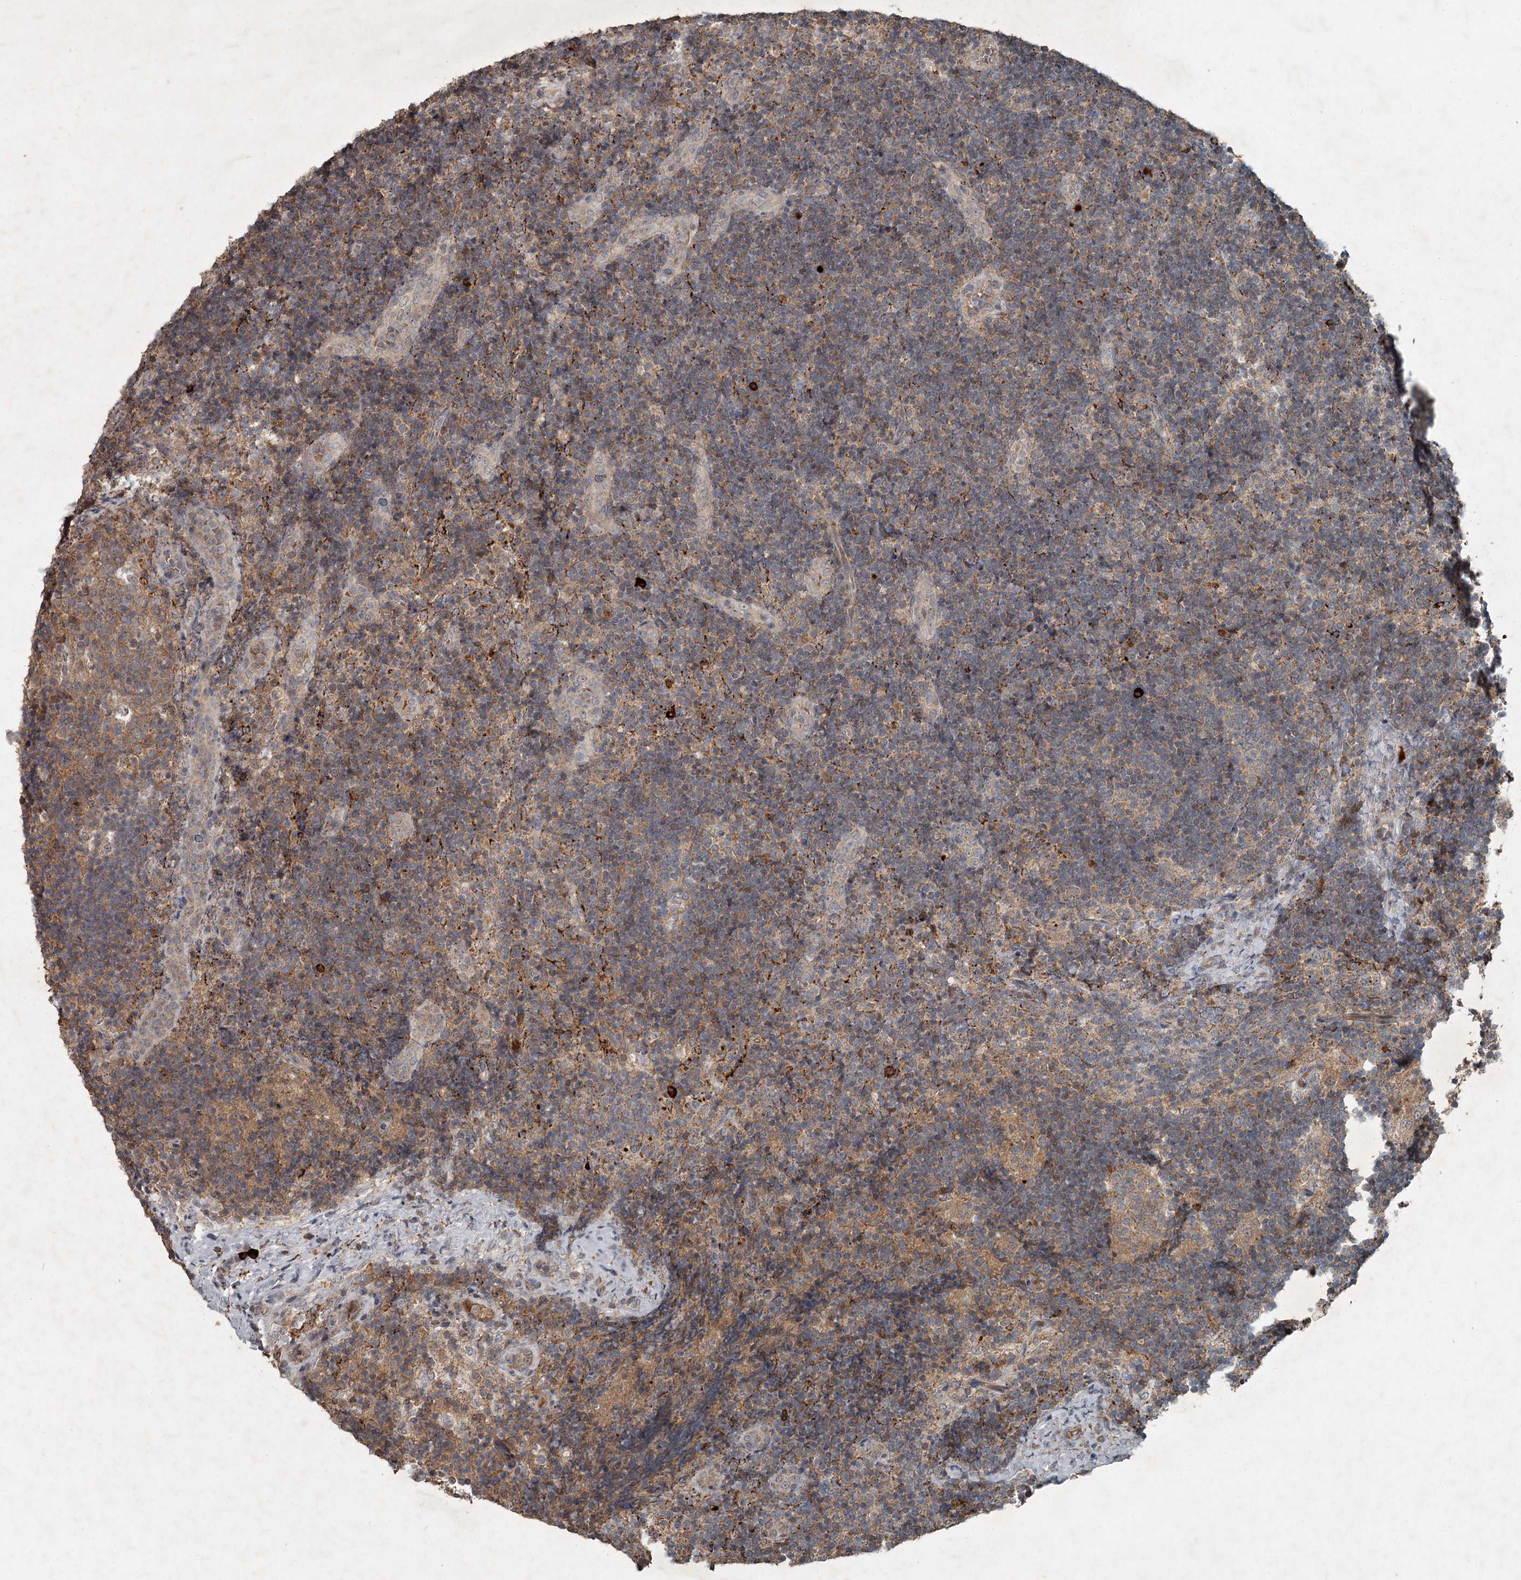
{"staining": {"intensity": "moderate", "quantity": ">75%", "location": "cytoplasmic/membranous"}, "tissue": "lymph node", "cell_type": "Germinal center cells", "image_type": "normal", "snomed": [{"axis": "morphology", "description": "Normal tissue, NOS"}, {"axis": "topography", "description": "Lymph node"}], "caption": "Immunohistochemical staining of normal lymph node demonstrates moderate cytoplasmic/membranous protein staining in about >75% of germinal center cells.", "gene": "SLC39A8", "patient": {"sex": "female", "age": 22}}